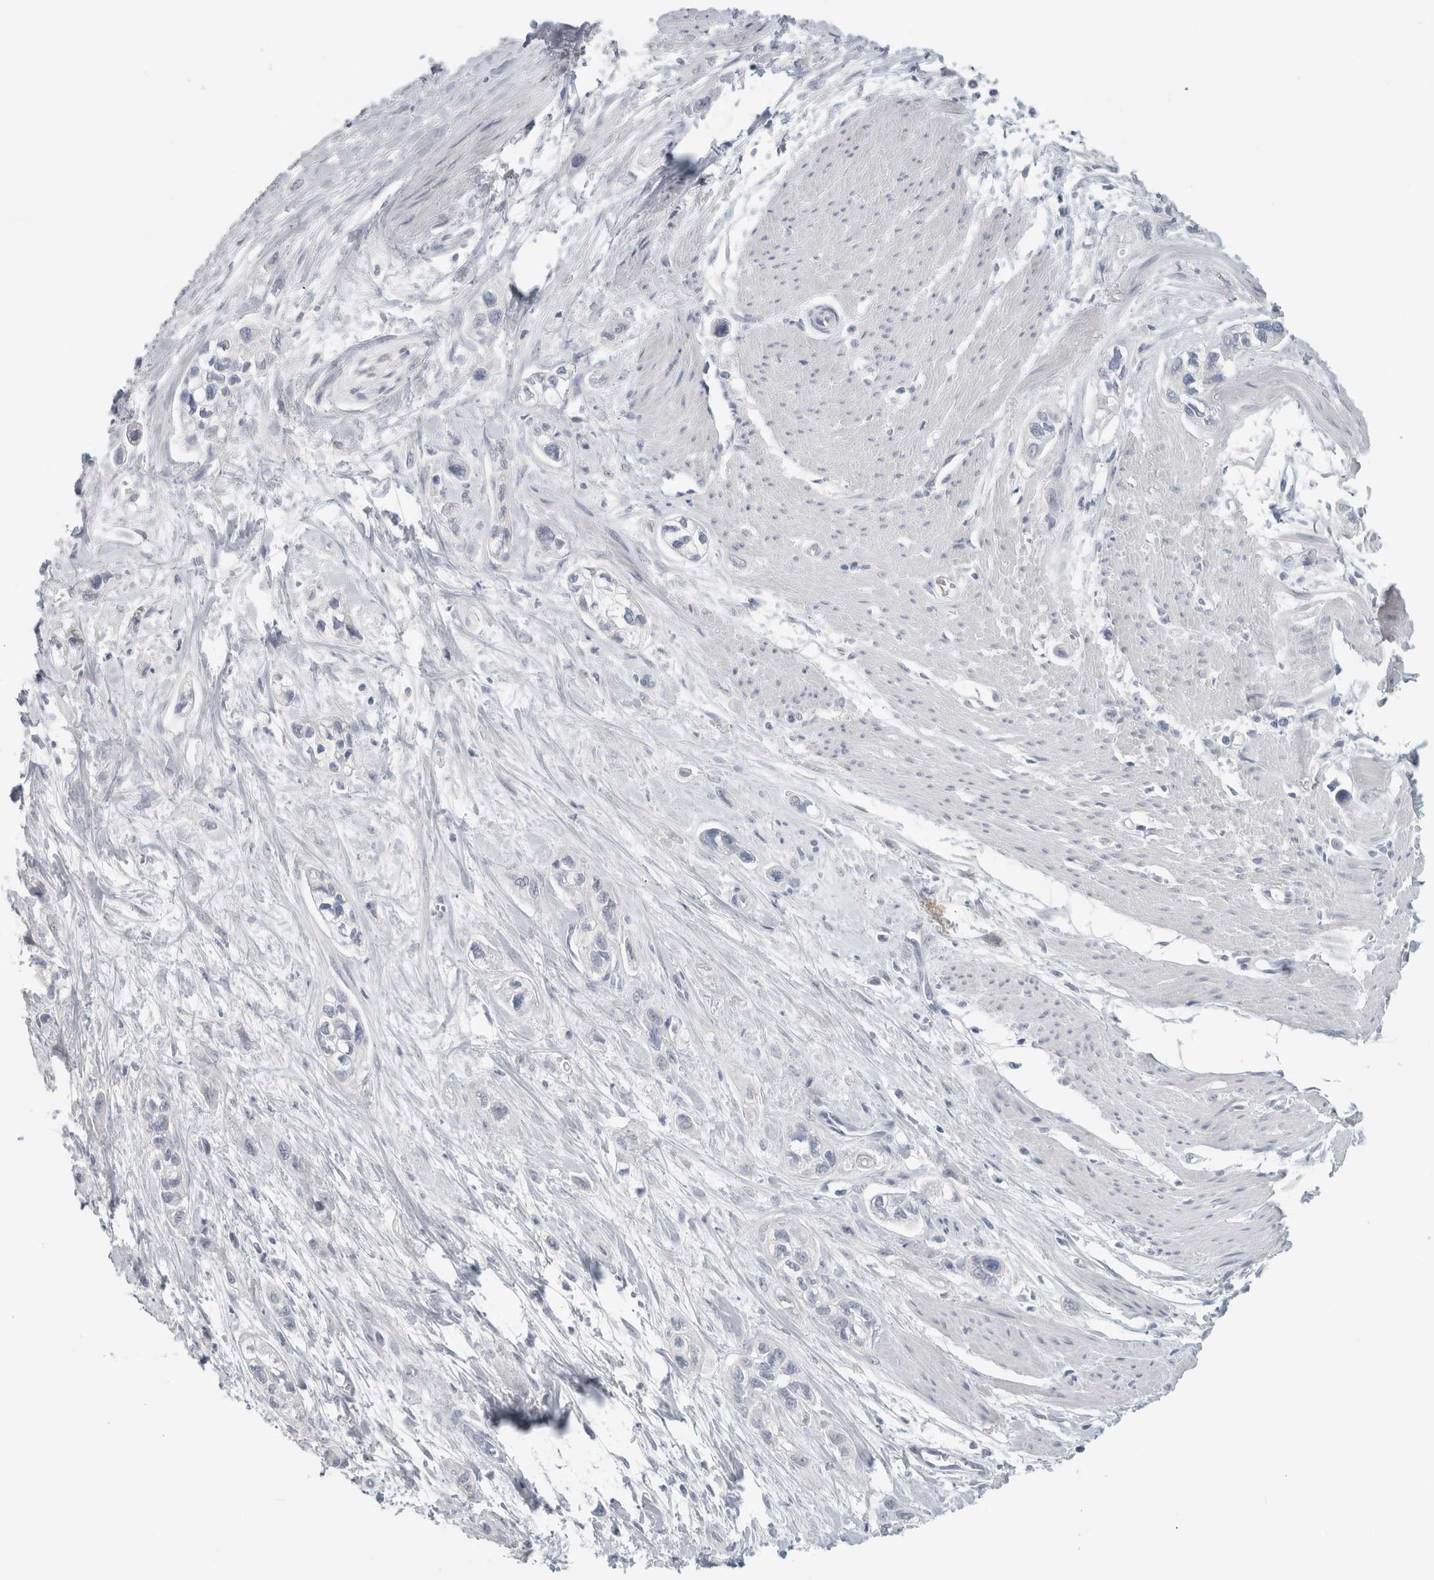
{"staining": {"intensity": "negative", "quantity": "none", "location": "none"}, "tissue": "pancreatic cancer", "cell_type": "Tumor cells", "image_type": "cancer", "snomed": [{"axis": "morphology", "description": "Adenocarcinoma, NOS"}, {"axis": "topography", "description": "Pancreas"}], "caption": "Pancreatic cancer (adenocarcinoma) was stained to show a protein in brown. There is no significant expression in tumor cells.", "gene": "SLC6A1", "patient": {"sex": "male", "age": 74}}